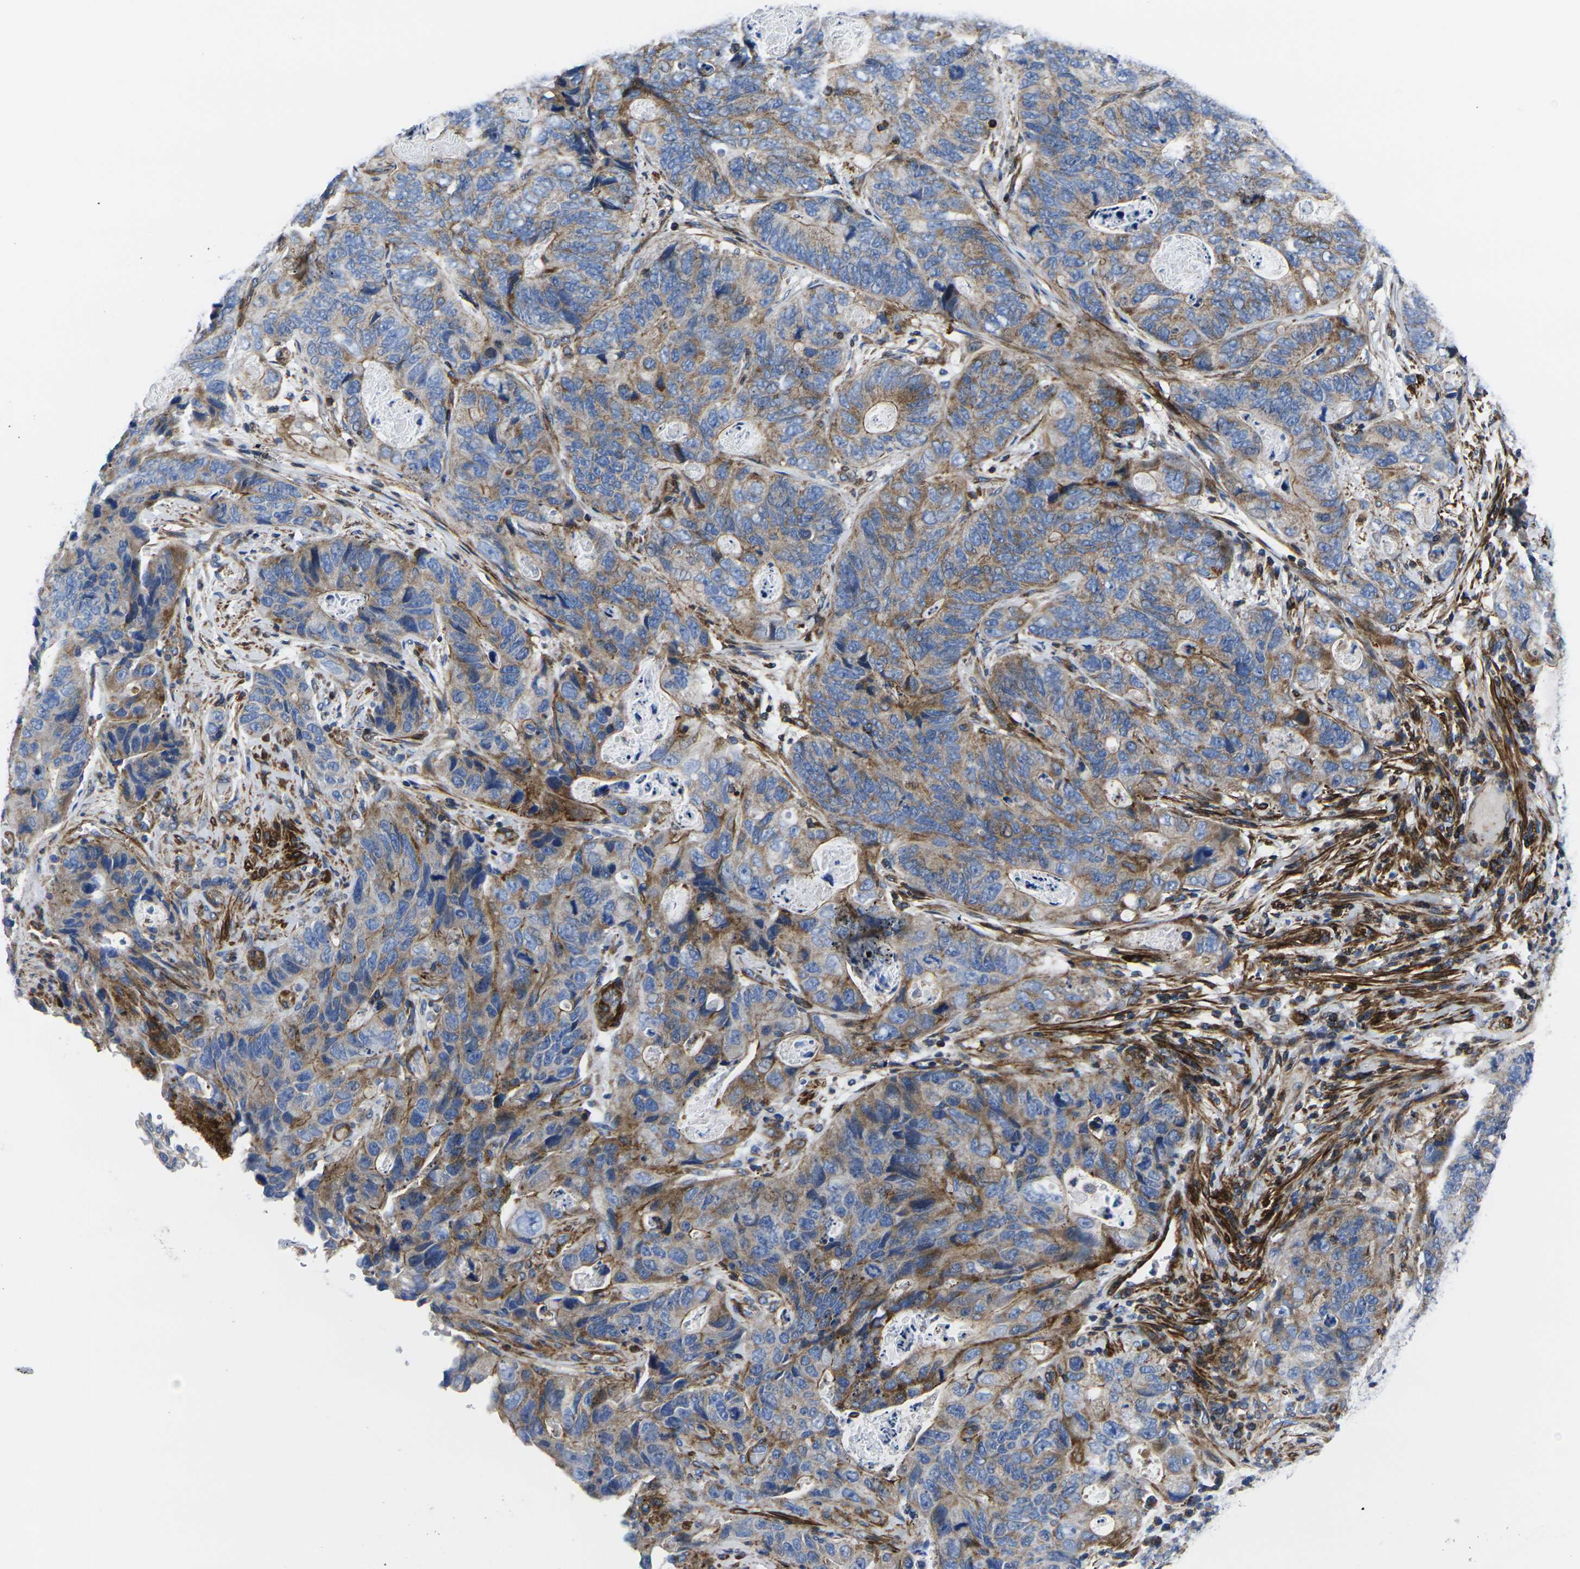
{"staining": {"intensity": "moderate", "quantity": "25%-75%", "location": "cytoplasmic/membranous"}, "tissue": "stomach cancer", "cell_type": "Tumor cells", "image_type": "cancer", "snomed": [{"axis": "morphology", "description": "Adenocarcinoma, NOS"}, {"axis": "topography", "description": "Stomach"}], "caption": "A histopathology image of stomach adenocarcinoma stained for a protein demonstrates moderate cytoplasmic/membranous brown staining in tumor cells. (DAB (3,3'-diaminobenzidine) = brown stain, brightfield microscopy at high magnification).", "gene": "GPR4", "patient": {"sex": "female", "age": 89}}